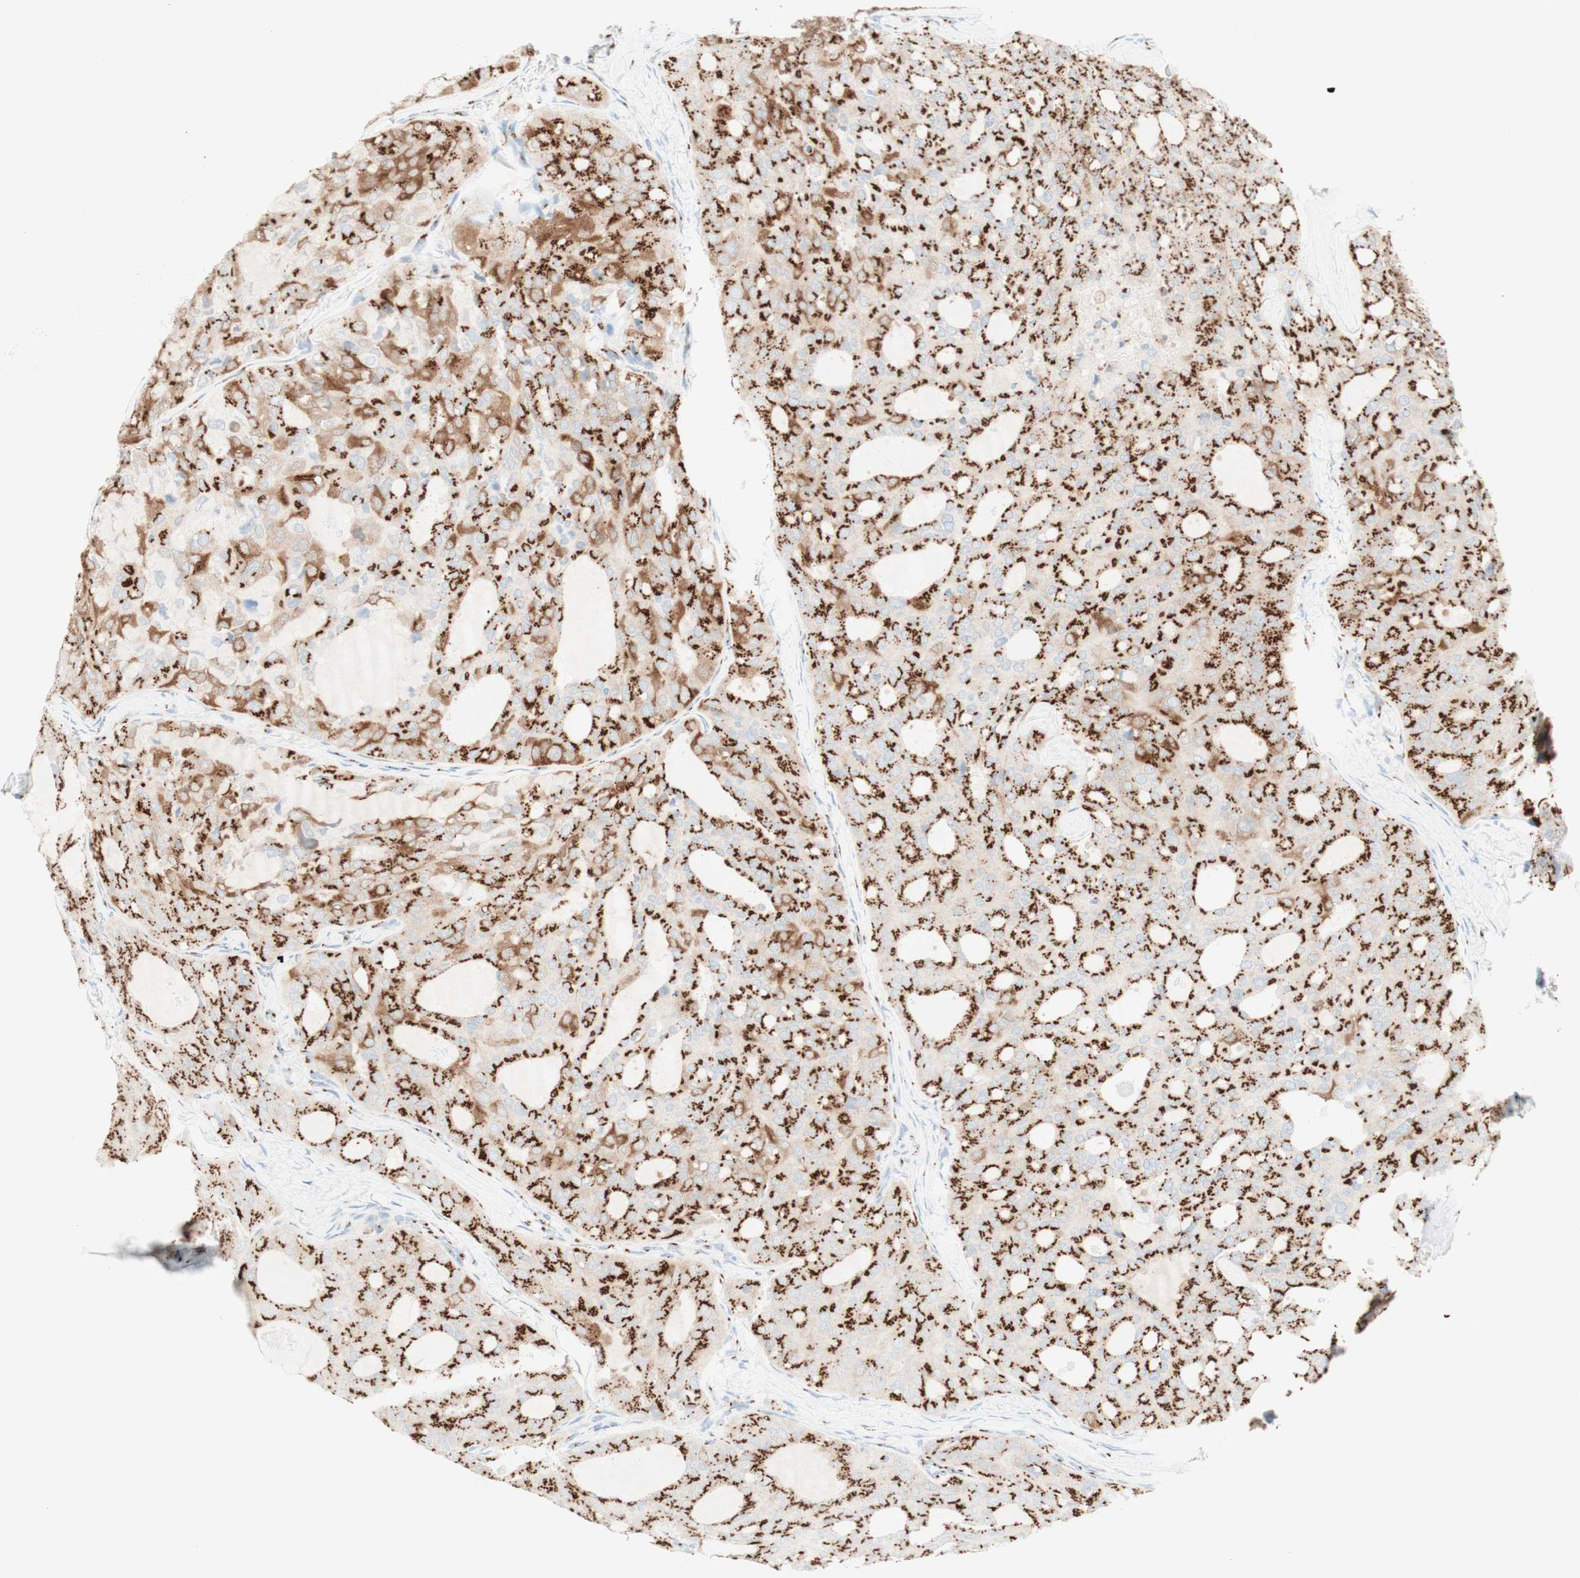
{"staining": {"intensity": "strong", "quantity": ">75%", "location": "cytoplasmic/membranous"}, "tissue": "thyroid cancer", "cell_type": "Tumor cells", "image_type": "cancer", "snomed": [{"axis": "morphology", "description": "Follicular adenoma carcinoma, NOS"}, {"axis": "topography", "description": "Thyroid gland"}], "caption": "DAB immunohistochemical staining of human thyroid cancer (follicular adenoma carcinoma) demonstrates strong cytoplasmic/membranous protein positivity in approximately >75% of tumor cells.", "gene": "GOLGB1", "patient": {"sex": "male", "age": 75}}